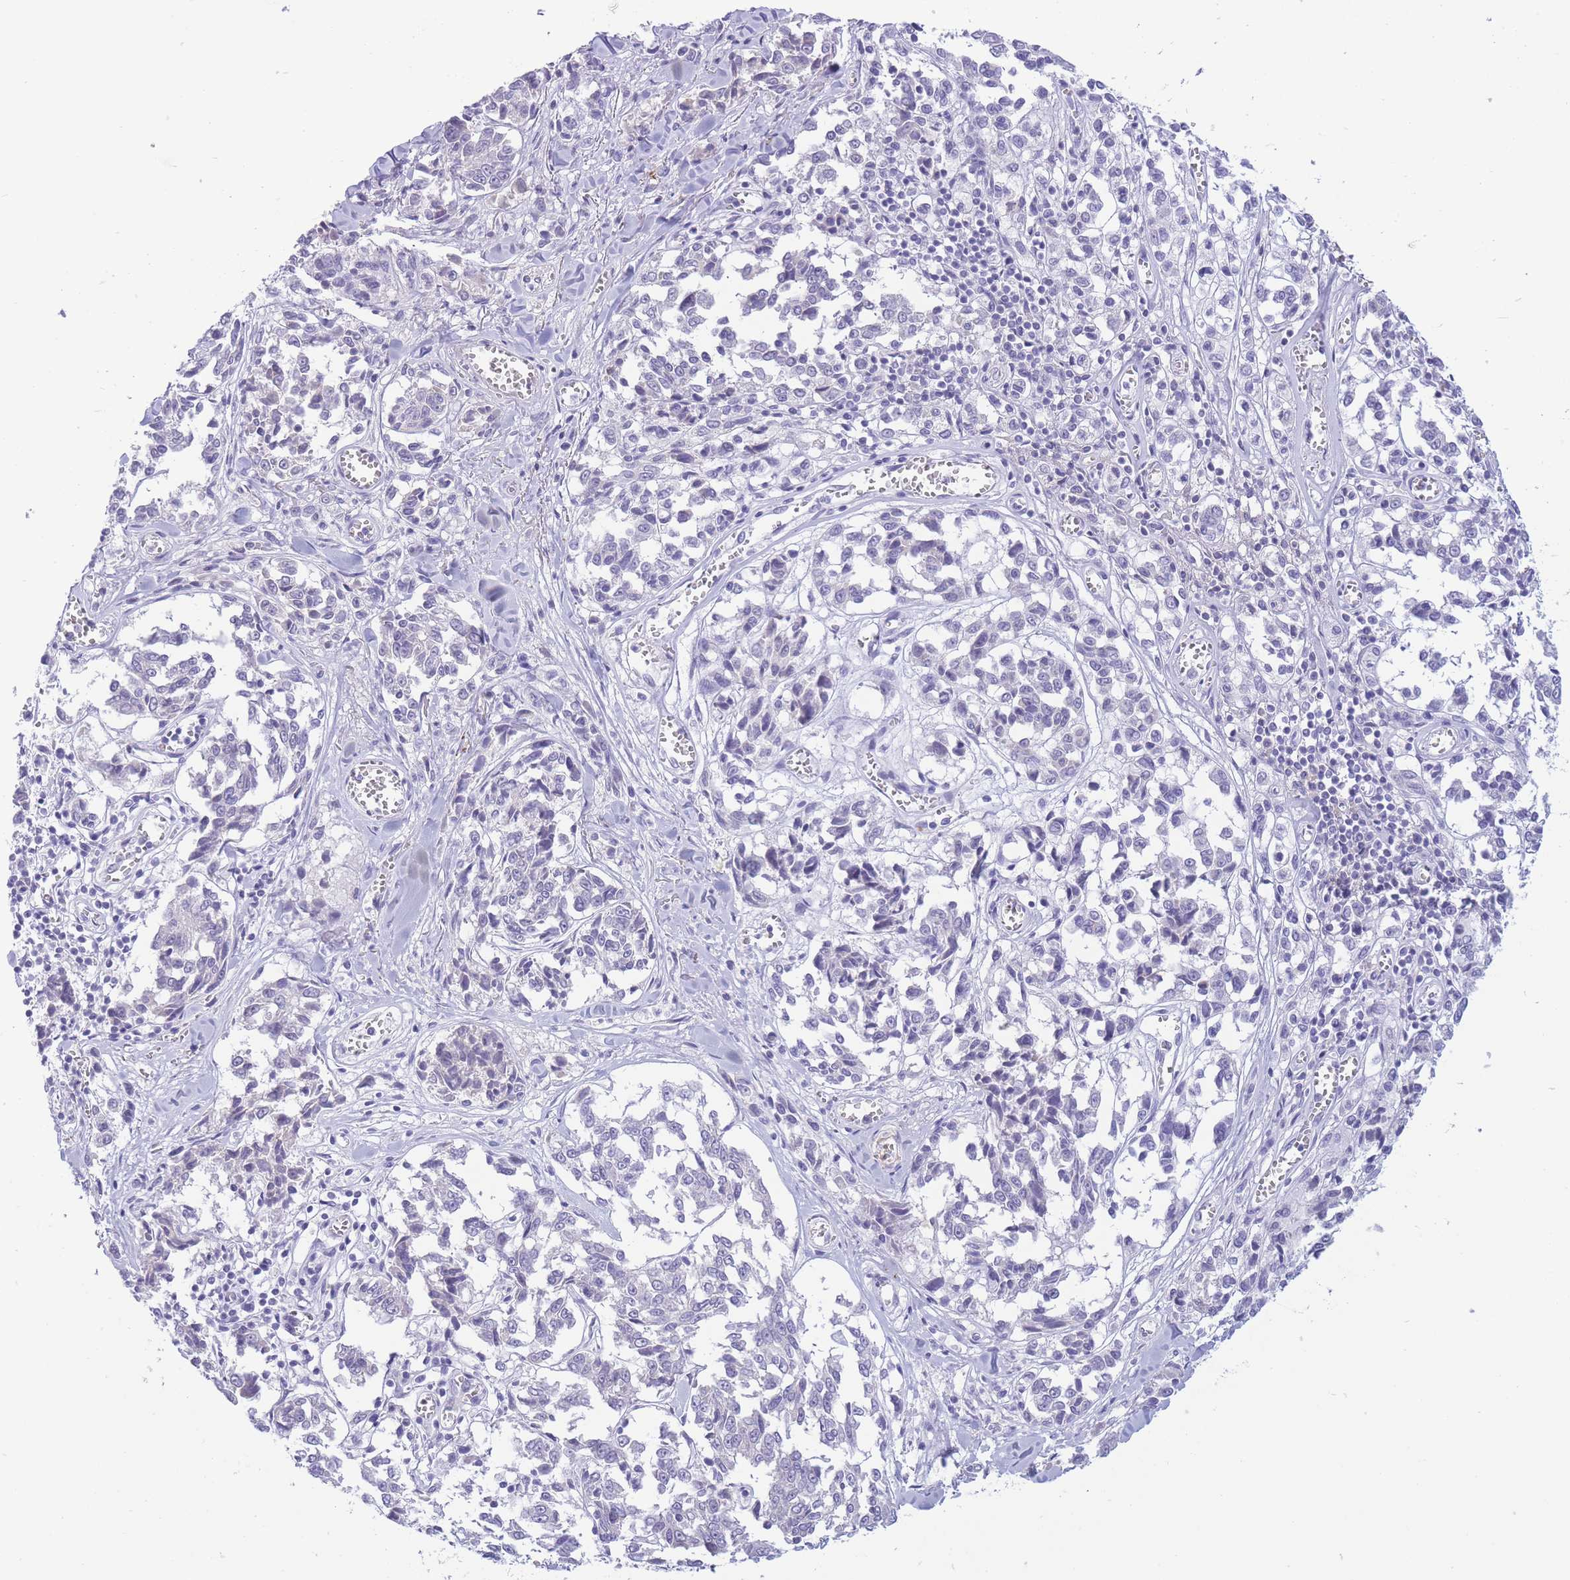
{"staining": {"intensity": "negative", "quantity": "none", "location": "none"}, "tissue": "melanoma", "cell_type": "Tumor cells", "image_type": "cancer", "snomed": [{"axis": "morphology", "description": "Malignant melanoma, NOS"}, {"axis": "topography", "description": "Skin"}], "caption": "IHC of malignant melanoma reveals no positivity in tumor cells.", "gene": "ASAP3", "patient": {"sex": "female", "age": 64}}